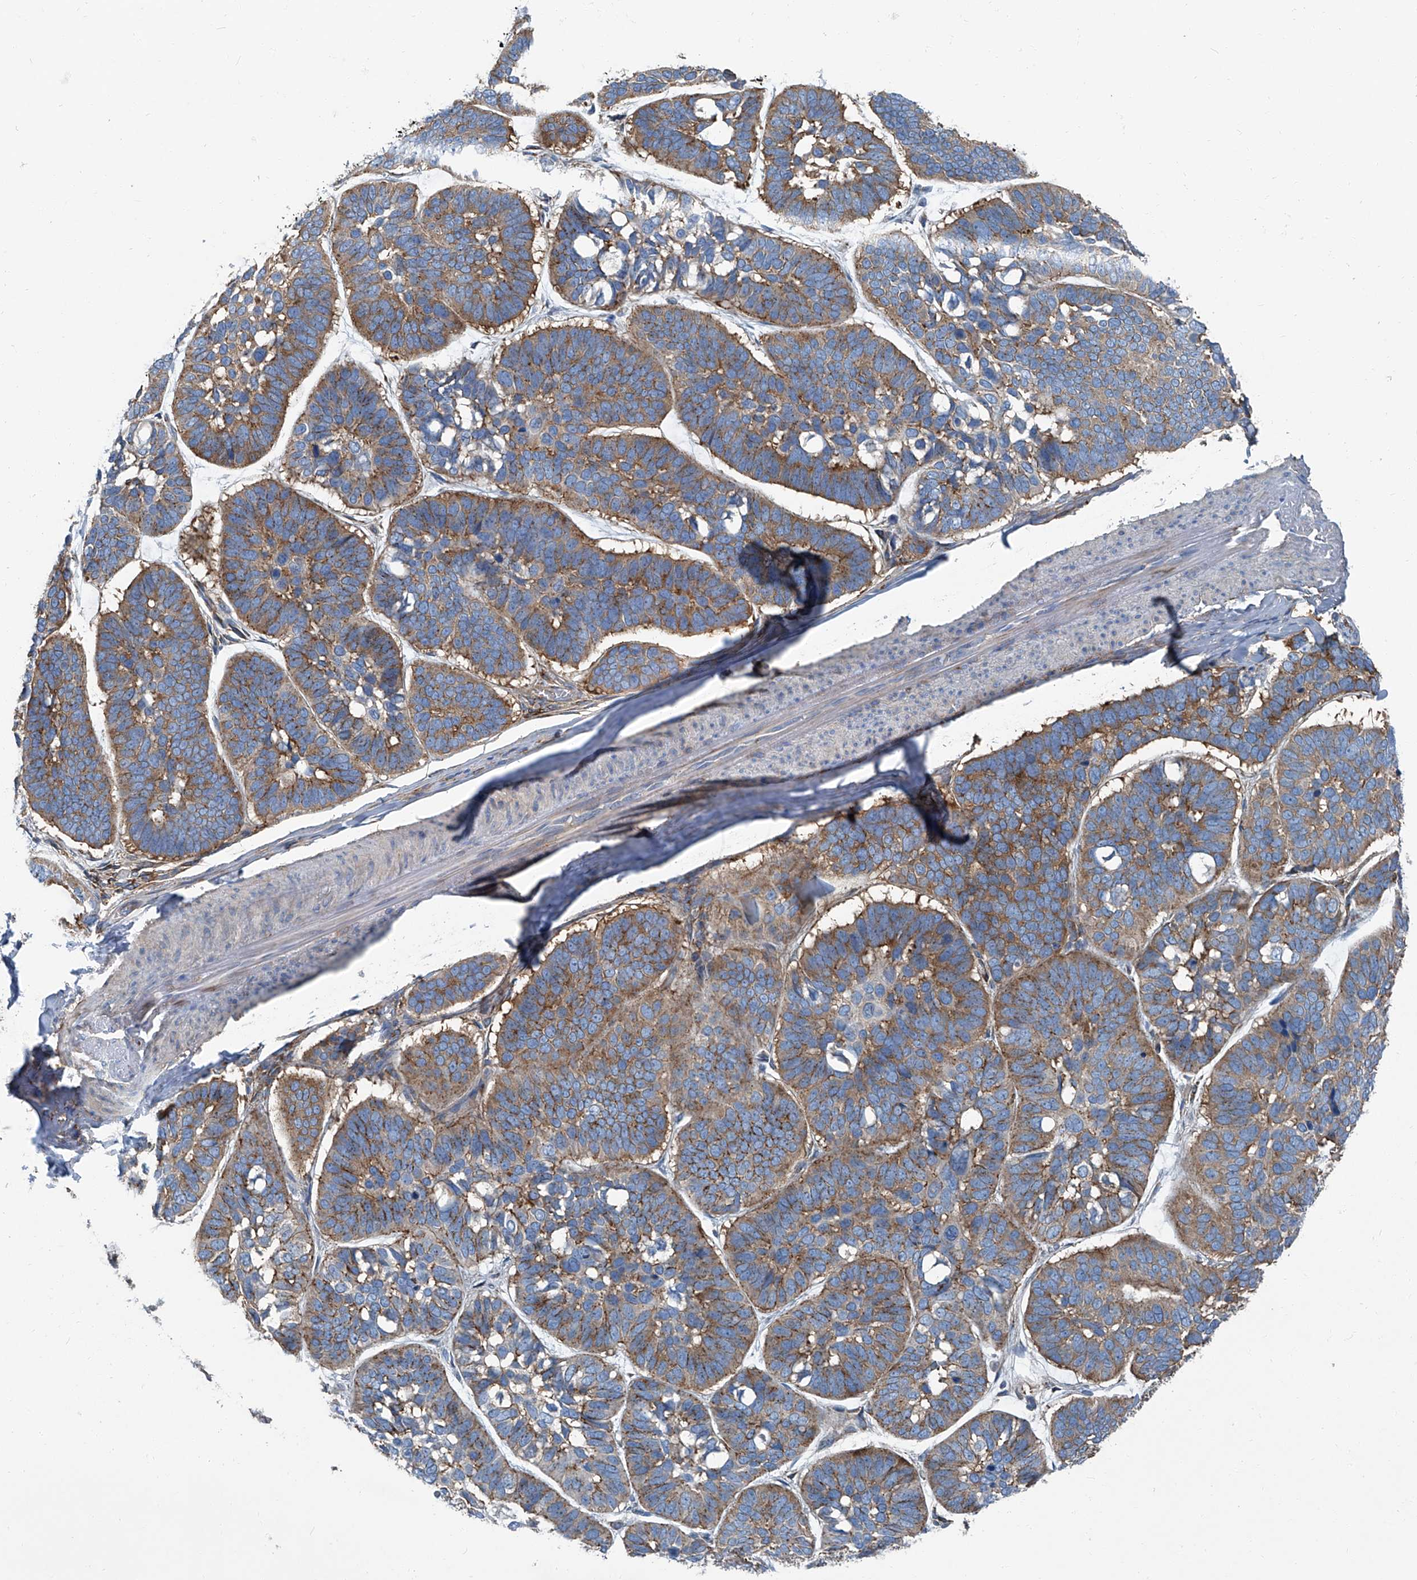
{"staining": {"intensity": "moderate", "quantity": ">75%", "location": "cytoplasmic/membranous"}, "tissue": "skin cancer", "cell_type": "Tumor cells", "image_type": "cancer", "snomed": [{"axis": "morphology", "description": "Basal cell carcinoma"}, {"axis": "topography", "description": "Skin"}], "caption": "A brown stain shows moderate cytoplasmic/membranous expression of a protein in human skin cancer (basal cell carcinoma) tumor cells.", "gene": "SEPTIN7", "patient": {"sex": "male", "age": 62}}